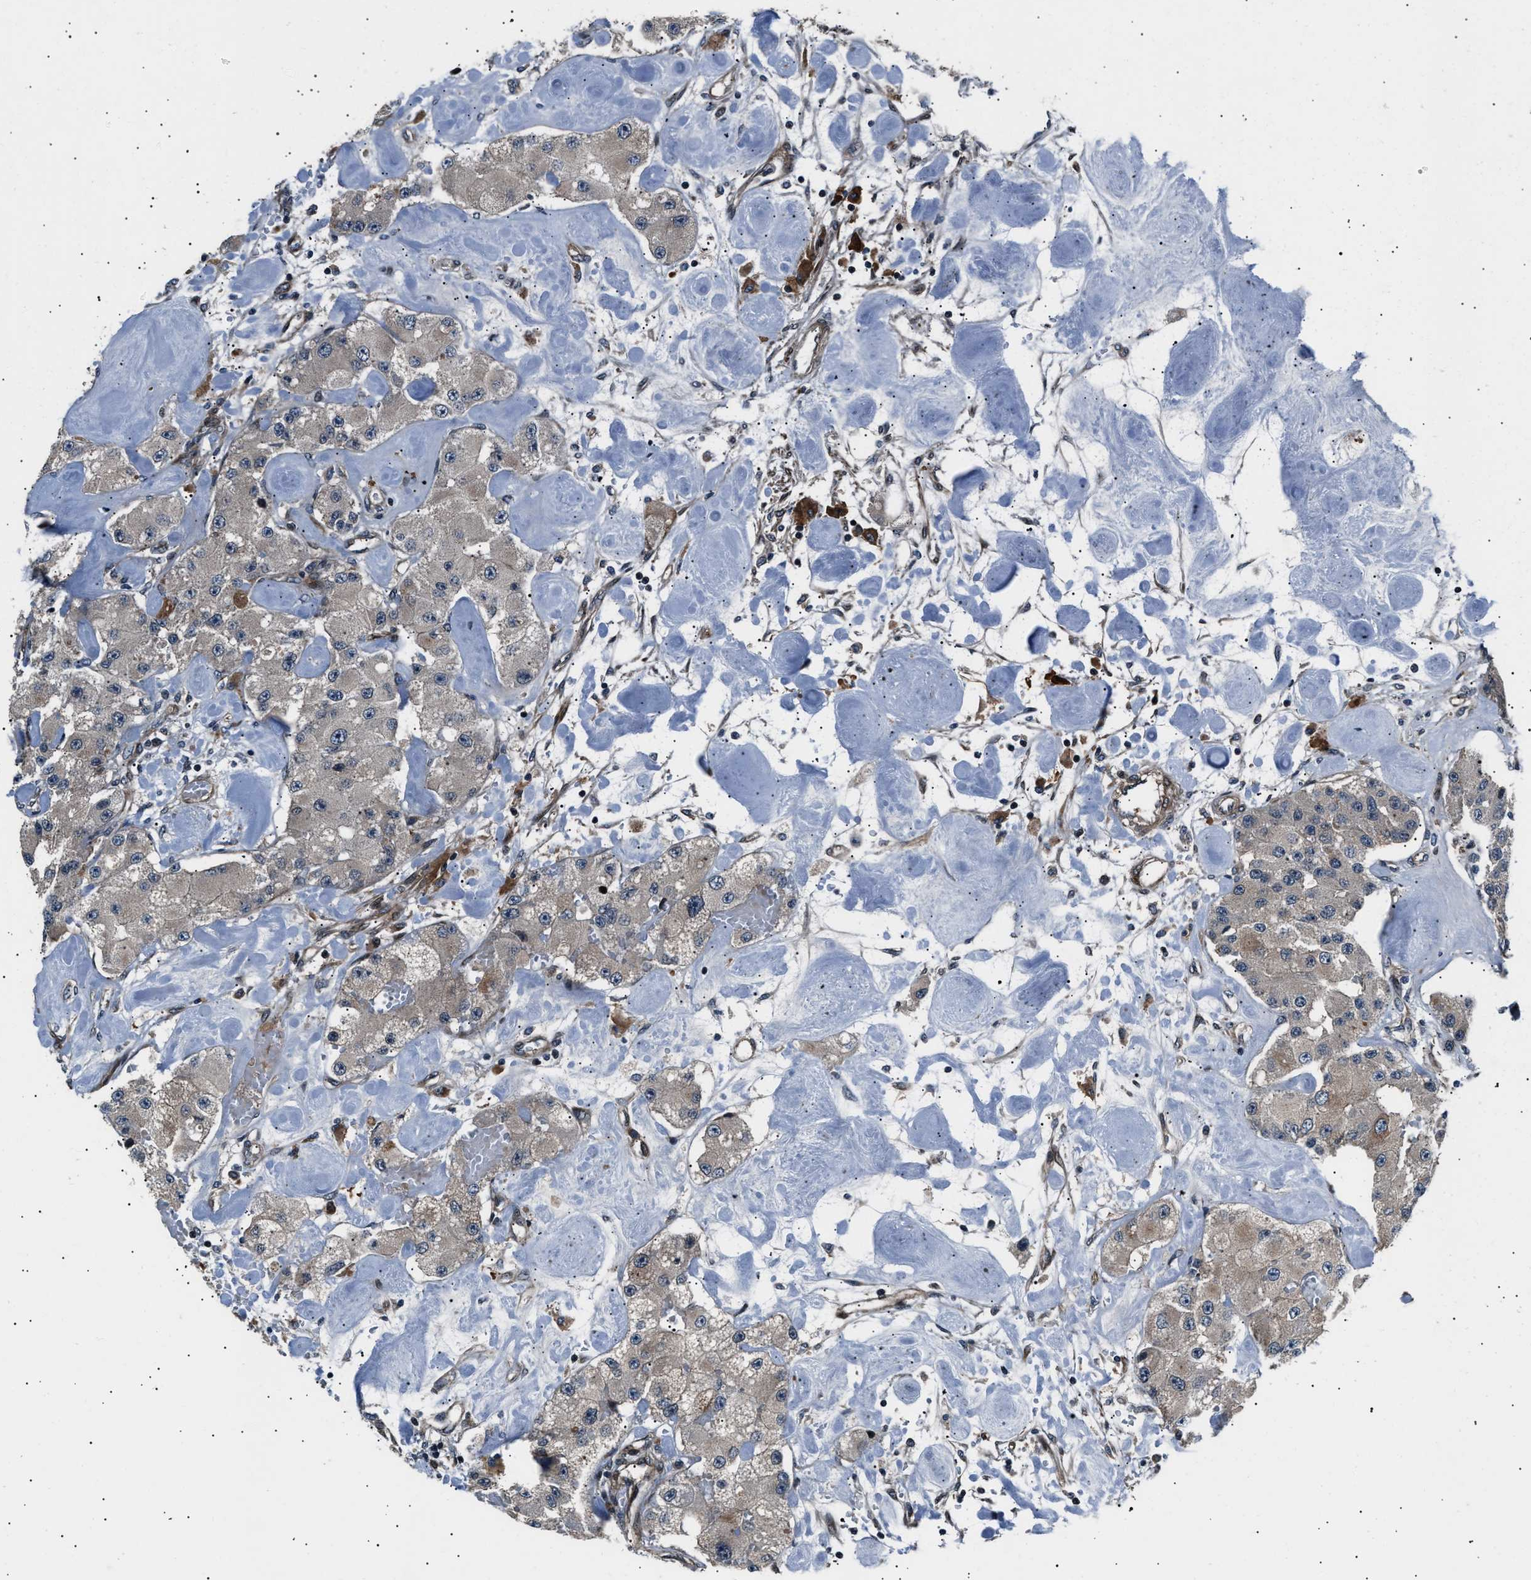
{"staining": {"intensity": "weak", "quantity": "<25%", "location": "cytoplasmic/membranous"}, "tissue": "carcinoid", "cell_type": "Tumor cells", "image_type": "cancer", "snomed": [{"axis": "morphology", "description": "Carcinoid, malignant, NOS"}, {"axis": "topography", "description": "Pancreas"}], "caption": "An immunohistochemistry (IHC) image of carcinoid (malignant) is shown. There is no staining in tumor cells of carcinoid (malignant).", "gene": "DYNC2I1", "patient": {"sex": "male", "age": 41}}